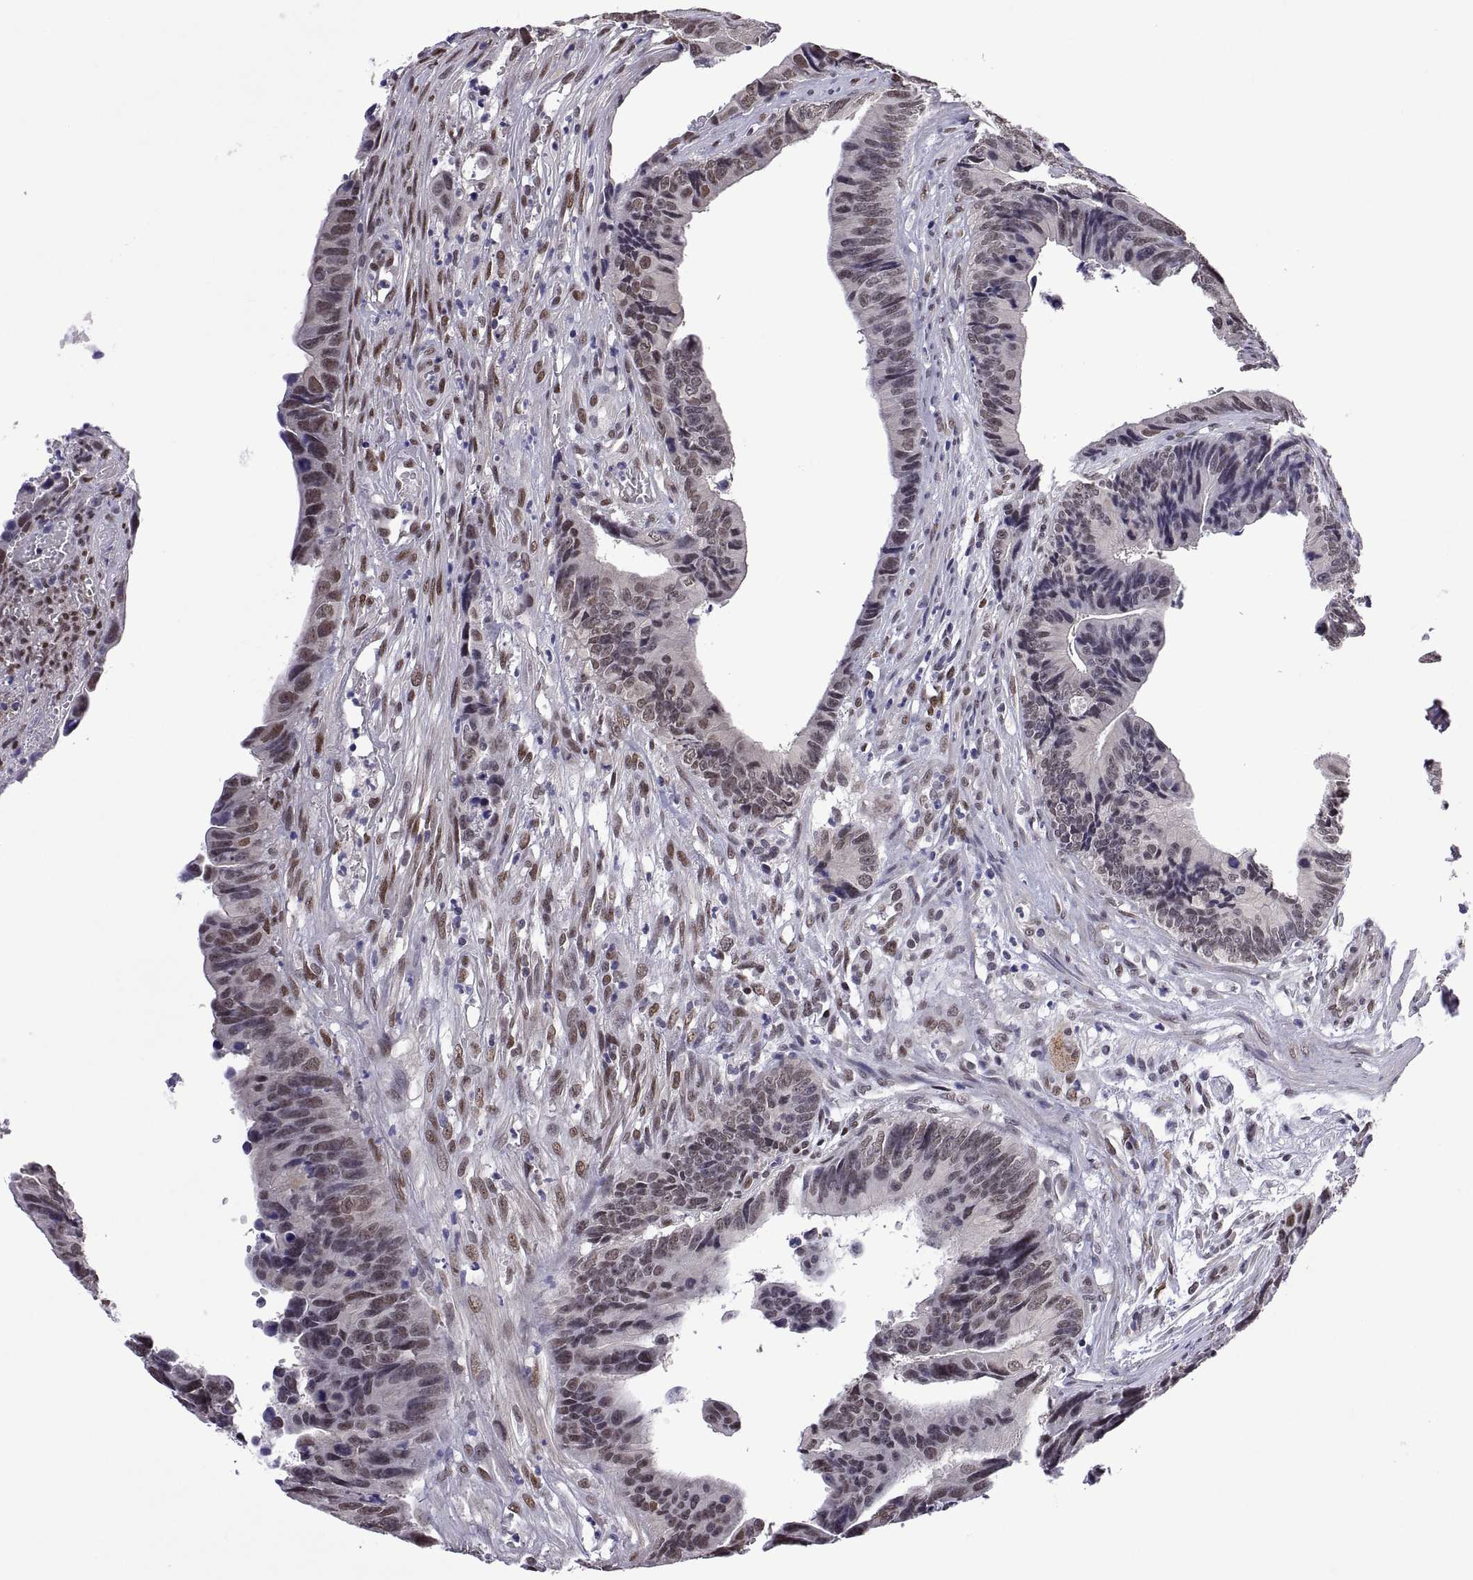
{"staining": {"intensity": "weak", "quantity": ">75%", "location": "nuclear"}, "tissue": "colorectal cancer", "cell_type": "Tumor cells", "image_type": "cancer", "snomed": [{"axis": "morphology", "description": "Adenocarcinoma, NOS"}, {"axis": "topography", "description": "Colon"}], "caption": "Immunohistochemistry (IHC) staining of colorectal cancer (adenocarcinoma), which displays low levels of weak nuclear positivity in about >75% of tumor cells indicating weak nuclear protein positivity. The staining was performed using DAB (3,3'-diaminobenzidine) (brown) for protein detection and nuclei were counterstained in hematoxylin (blue).", "gene": "NR4A1", "patient": {"sex": "female", "age": 87}}